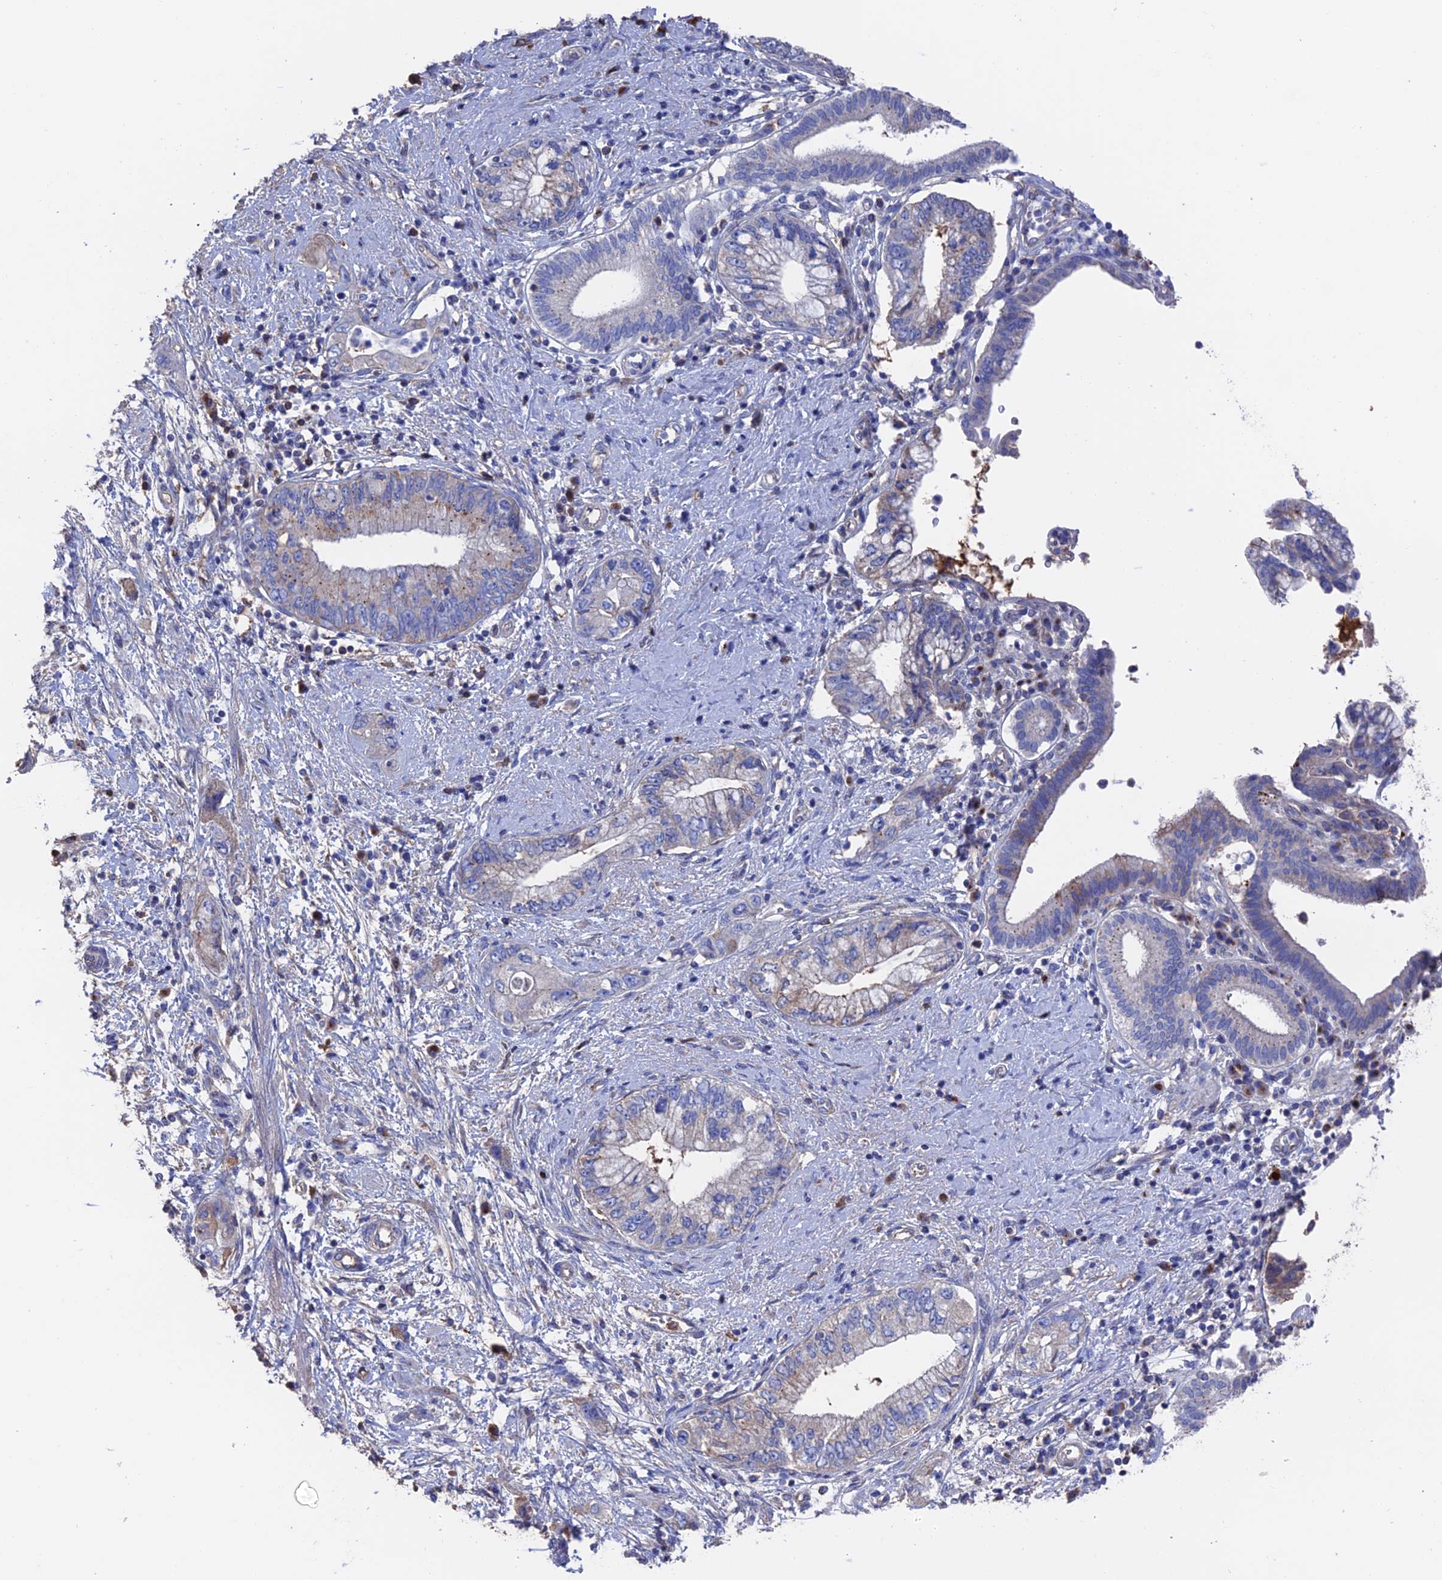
{"staining": {"intensity": "moderate", "quantity": "<25%", "location": "cytoplasmic/membranous"}, "tissue": "pancreatic cancer", "cell_type": "Tumor cells", "image_type": "cancer", "snomed": [{"axis": "morphology", "description": "Adenocarcinoma, NOS"}, {"axis": "topography", "description": "Pancreas"}], "caption": "This photomicrograph exhibits immunohistochemistry (IHC) staining of adenocarcinoma (pancreatic), with low moderate cytoplasmic/membranous staining in about <25% of tumor cells.", "gene": "HPF1", "patient": {"sex": "female", "age": 73}}